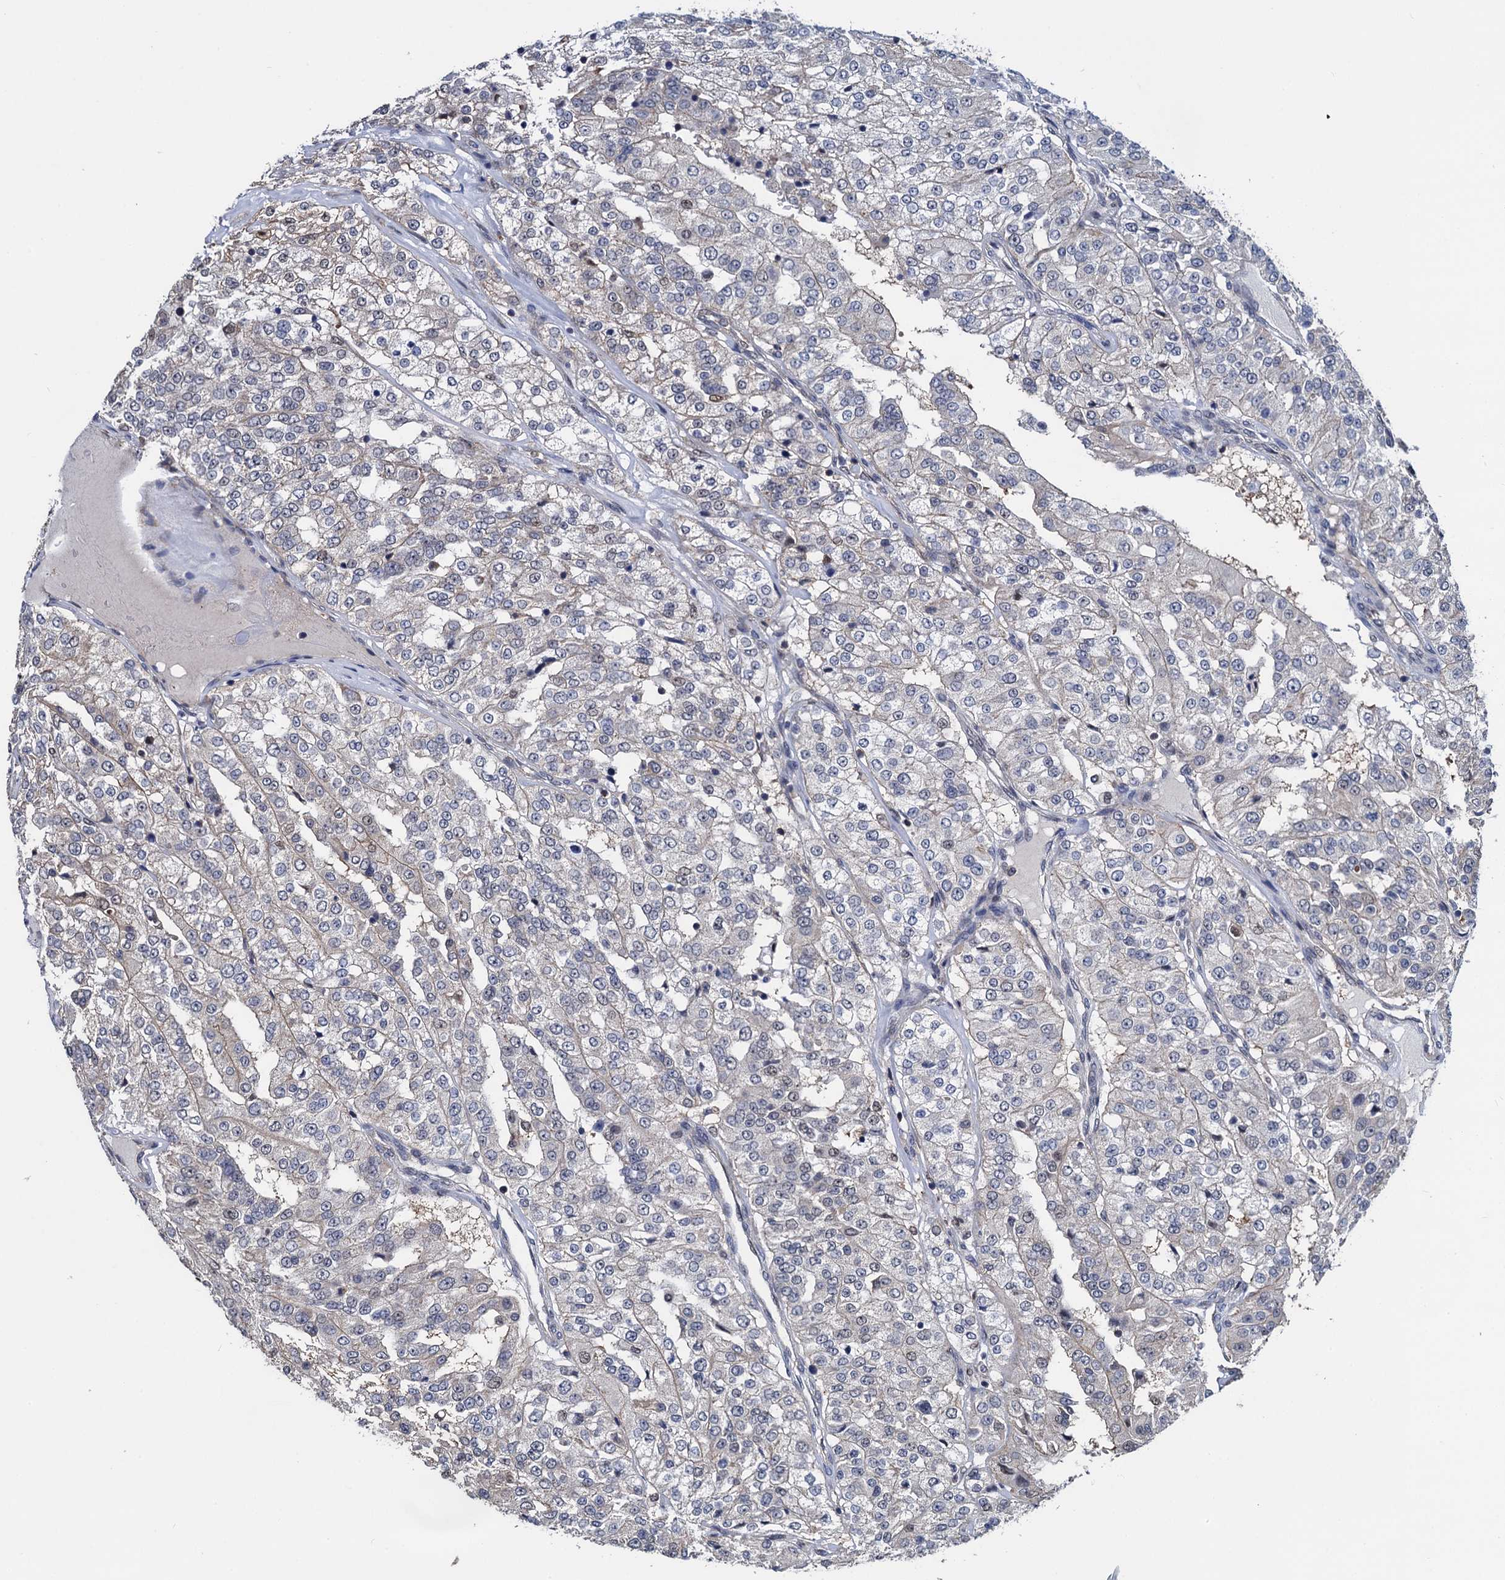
{"staining": {"intensity": "weak", "quantity": "<25%", "location": "cytoplasmic/membranous"}, "tissue": "renal cancer", "cell_type": "Tumor cells", "image_type": "cancer", "snomed": [{"axis": "morphology", "description": "Adenocarcinoma, NOS"}, {"axis": "topography", "description": "Kidney"}], "caption": "Tumor cells are negative for protein expression in human renal adenocarcinoma.", "gene": "PTCD3", "patient": {"sex": "female", "age": 63}}